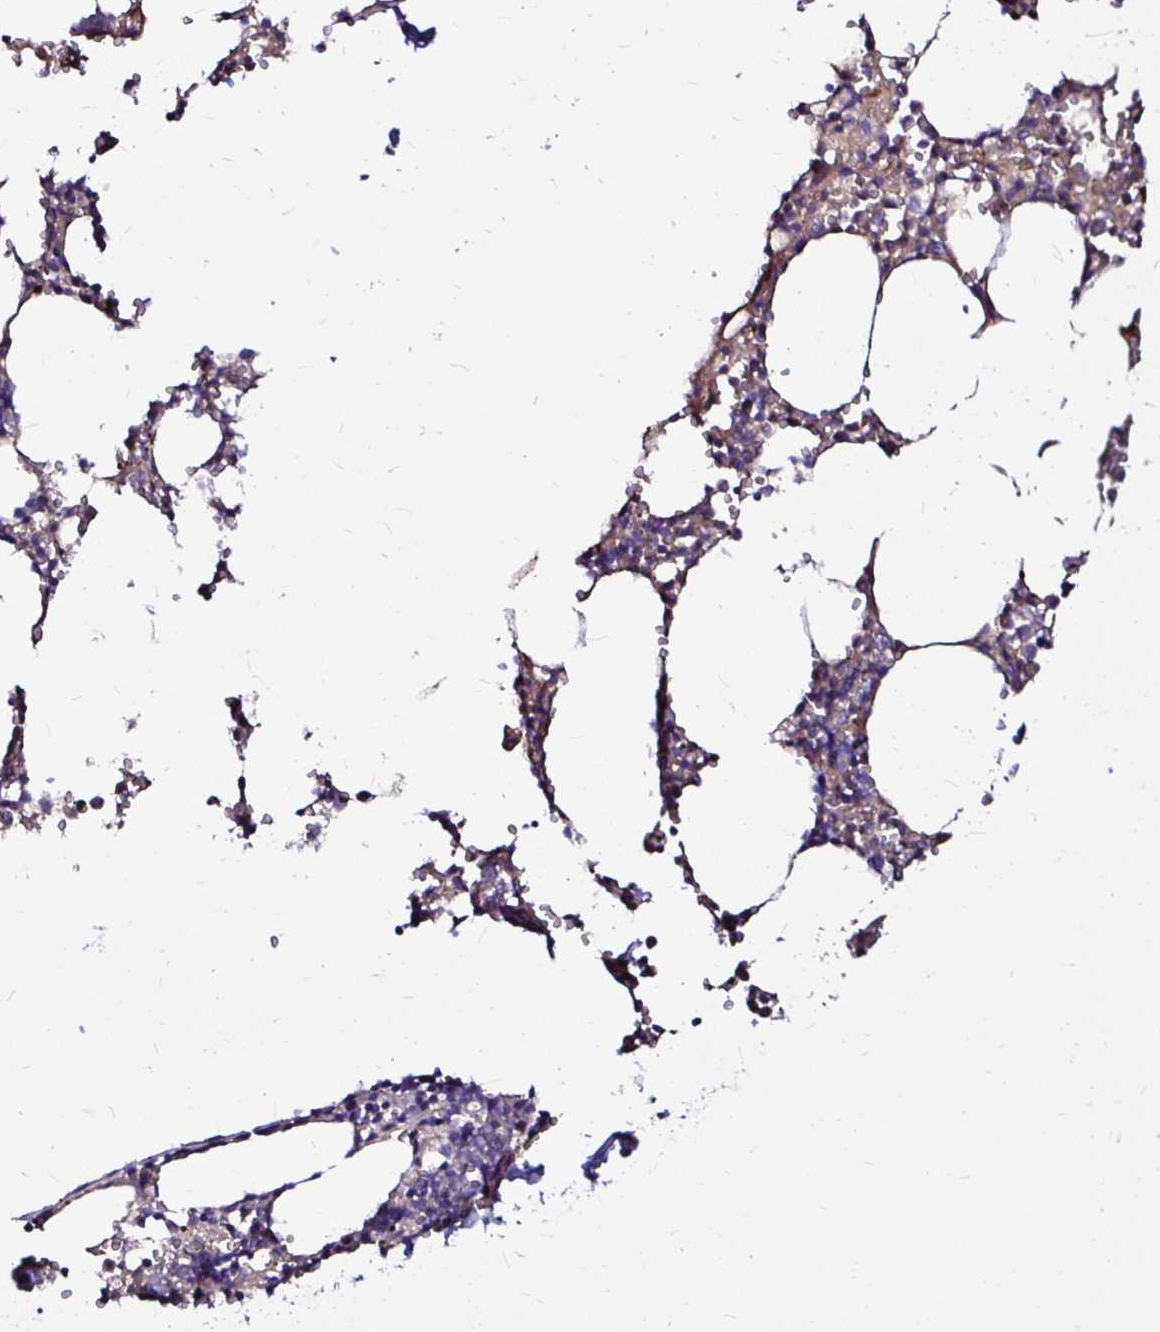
{"staining": {"intensity": "weak", "quantity": "25%-75%", "location": "cytoplasmic/membranous"}, "tissue": "bone marrow", "cell_type": "Hematopoietic cells", "image_type": "normal", "snomed": [{"axis": "morphology", "description": "Normal tissue, NOS"}, {"axis": "topography", "description": "Bone marrow"}], "caption": "Immunohistochemistry (IHC) (DAB (3,3'-diaminobenzidine)) staining of benign human bone marrow displays weak cytoplasmic/membranous protein staining in approximately 25%-75% of hematopoietic cells.", "gene": "IDH1", "patient": {"sex": "male", "age": 54}}